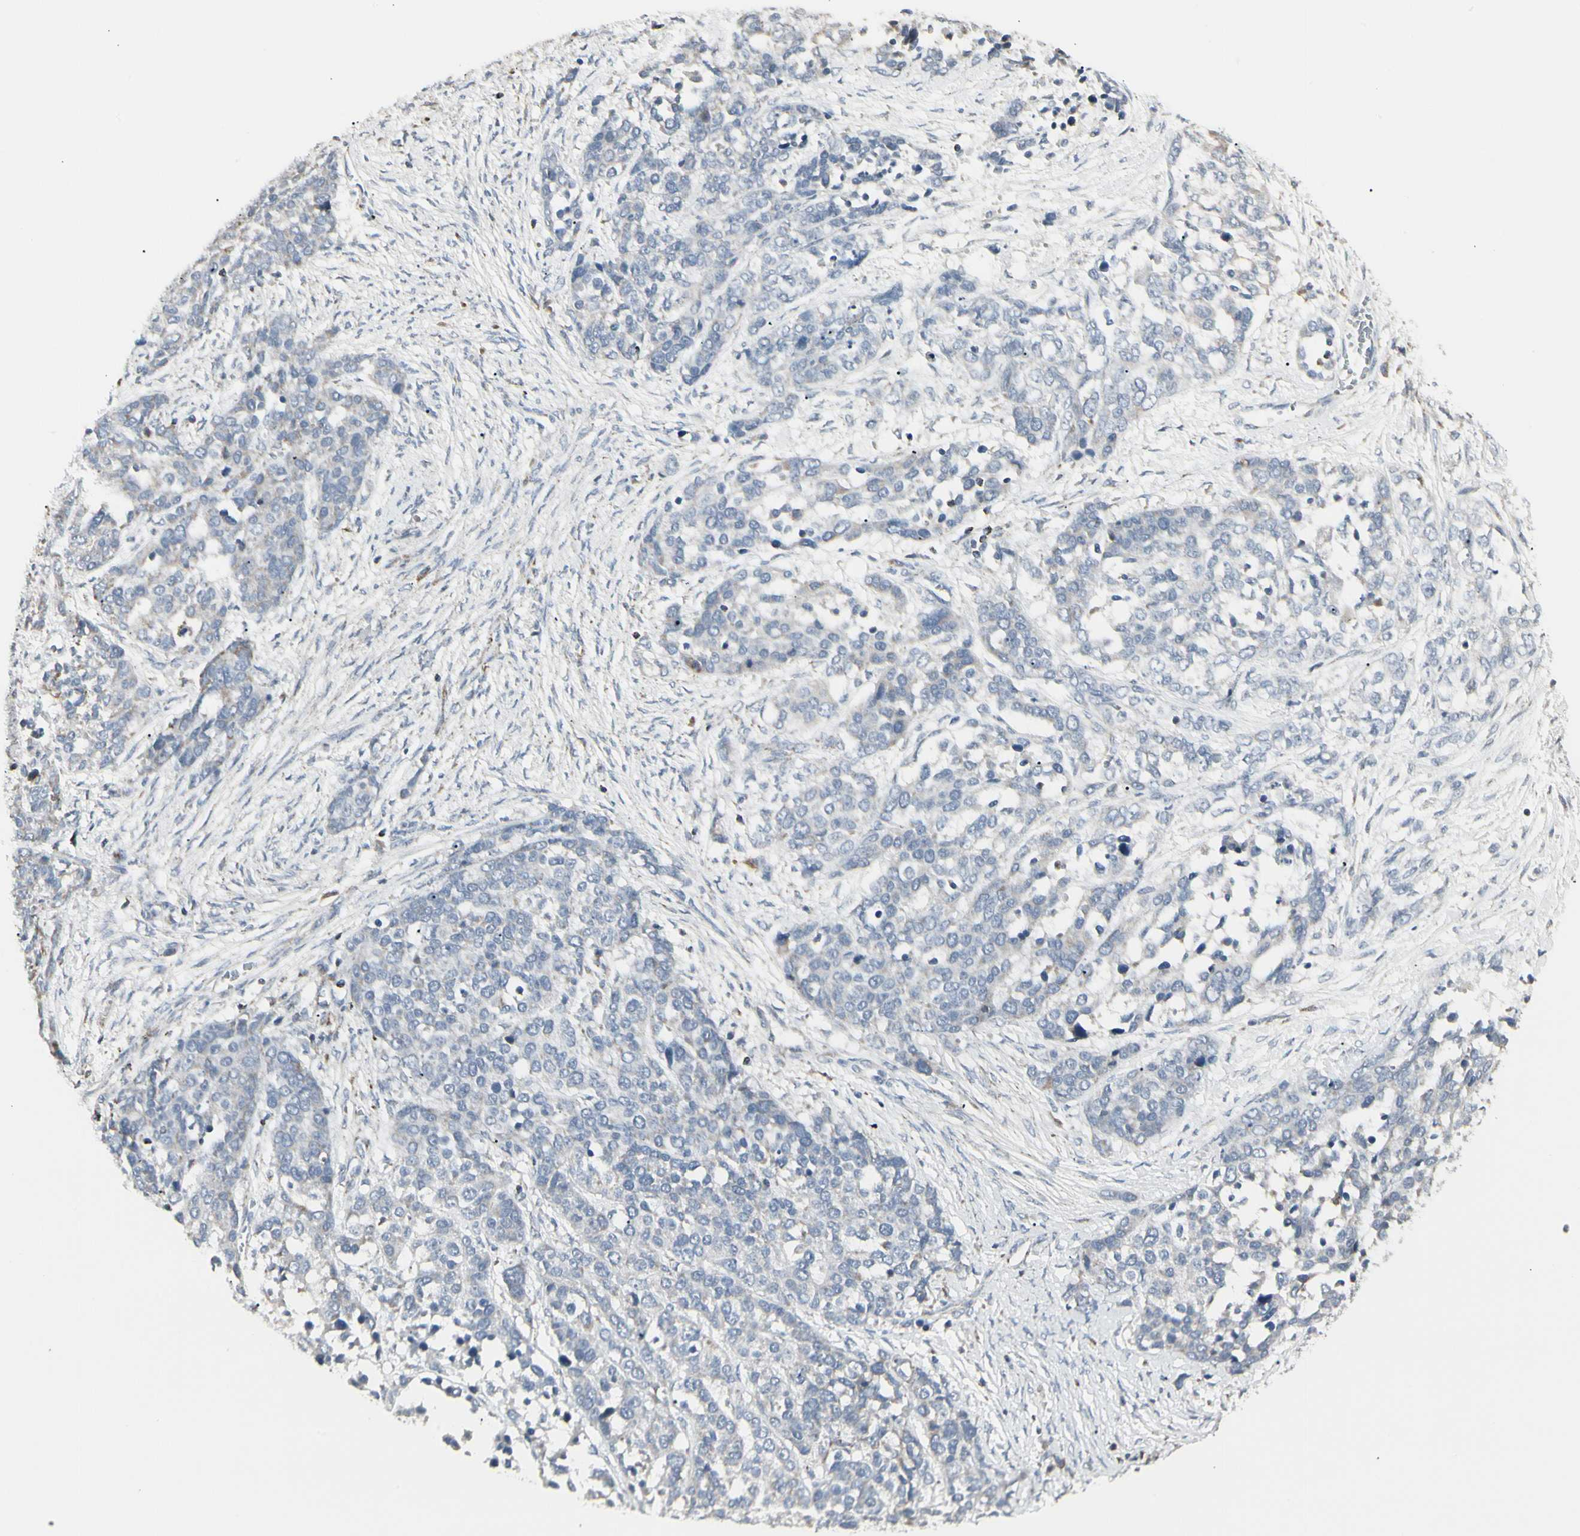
{"staining": {"intensity": "negative", "quantity": "none", "location": "none"}, "tissue": "ovarian cancer", "cell_type": "Tumor cells", "image_type": "cancer", "snomed": [{"axis": "morphology", "description": "Cystadenocarcinoma, serous, NOS"}, {"axis": "topography", "description": "Ovary"}], "caption": "This is an immunohistochemistry image of human ovarian cancer (serous cystadenocarcinoma). There is no staining in tumor cells.", "gene": "TMEM176A", "patient": {"sex": "female", "age": 44}}